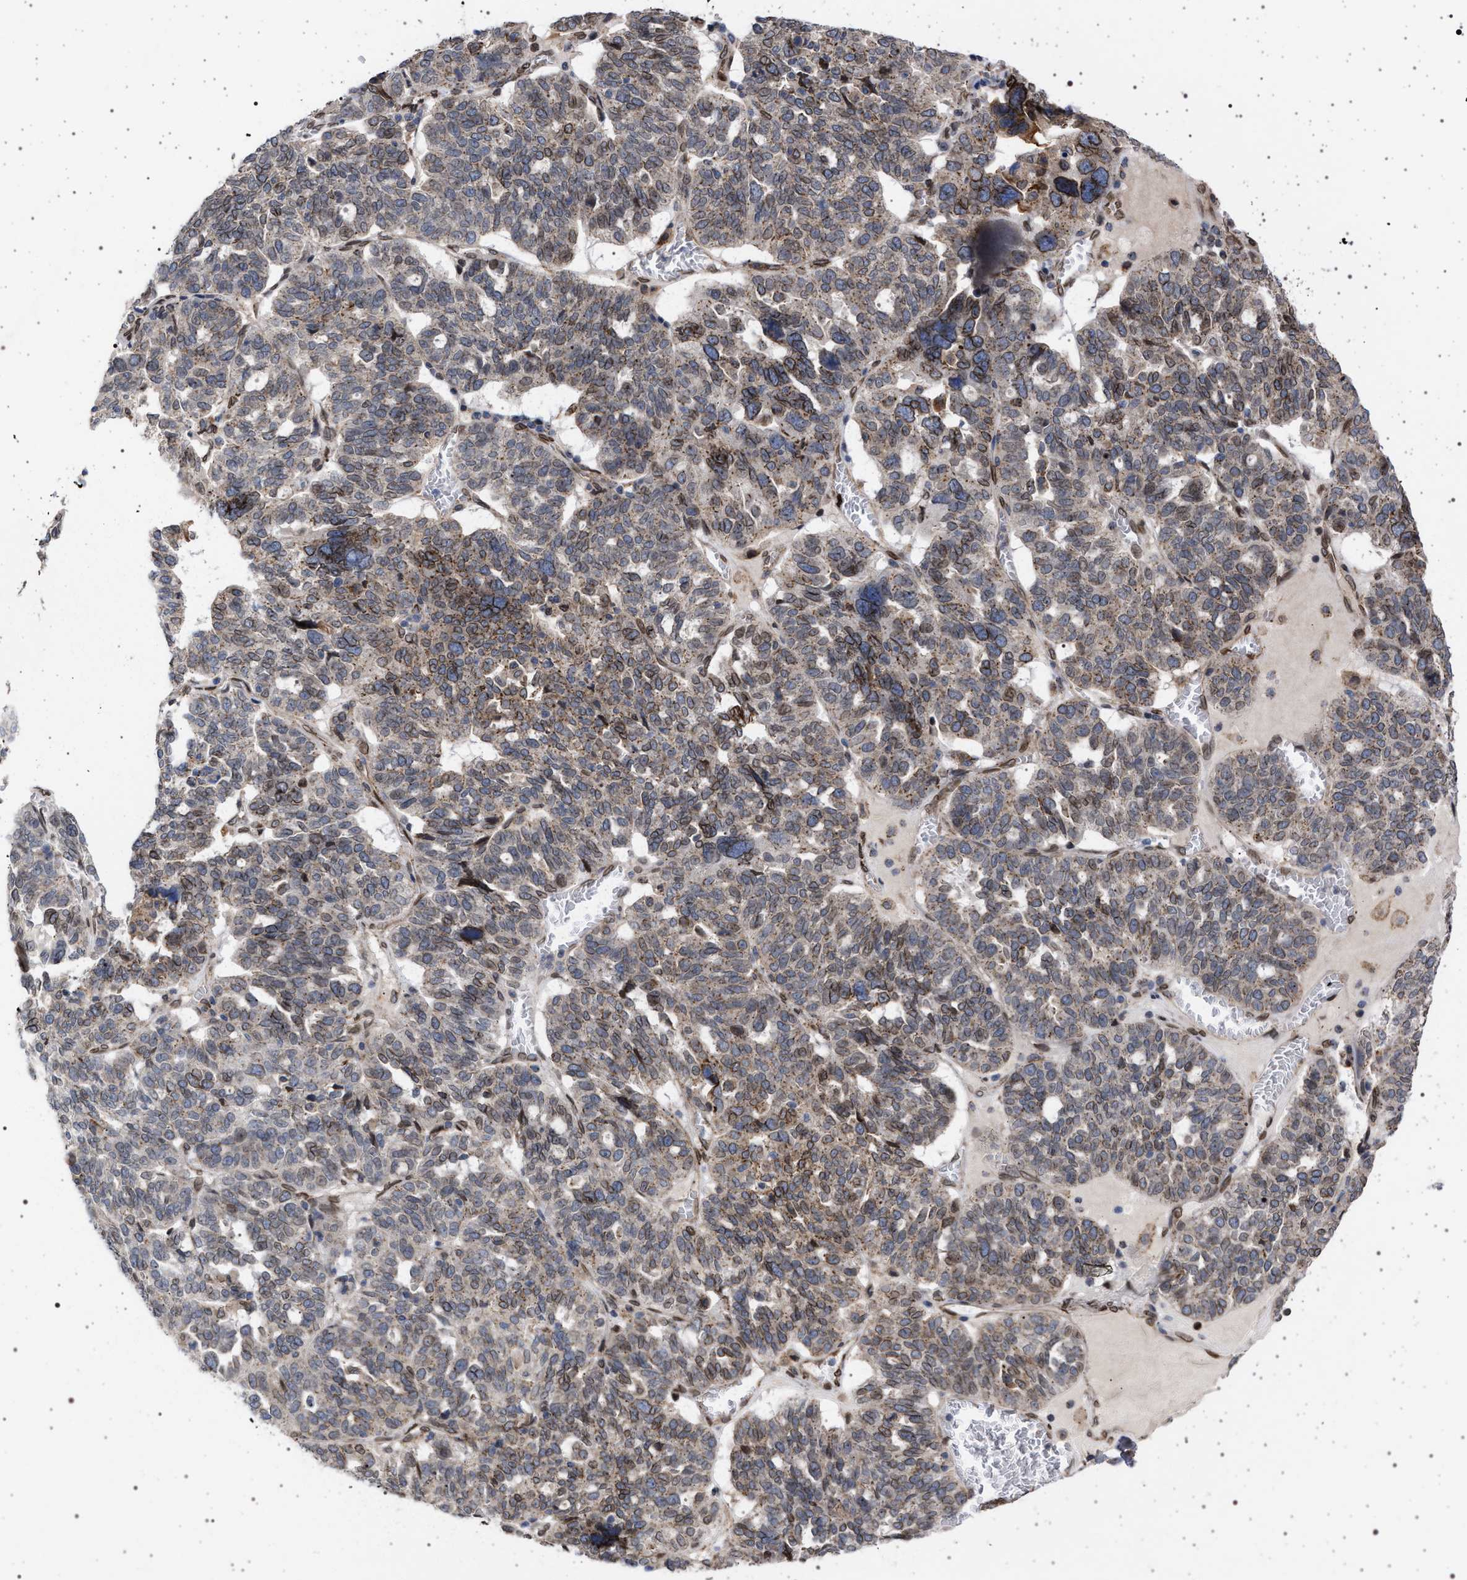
{"staining": {"intensity": "moderate", "quantity": "25%-75%", "location": "cytoplasmic/membranous,nuclear"}, "tissue": "ovarian cancer", "cell_type": "Tumor cells", "image_type": "cancer", "snomed": [{"axis": "morphology", "description": "Cystadenocarcinoma, serous, NOS"}, {"axis": "topography", "description": "Ovary"}], "caption": "A high-resolution histopathology image shows immunohistochemistry staining of ovarian cancer, which demonstrates moderate cytoplasmic/membranous and nuclear positivity in about 25%-75% of tumor cells.", "gene": "ING2", "patient": {"sex": "female", "age": 59}}